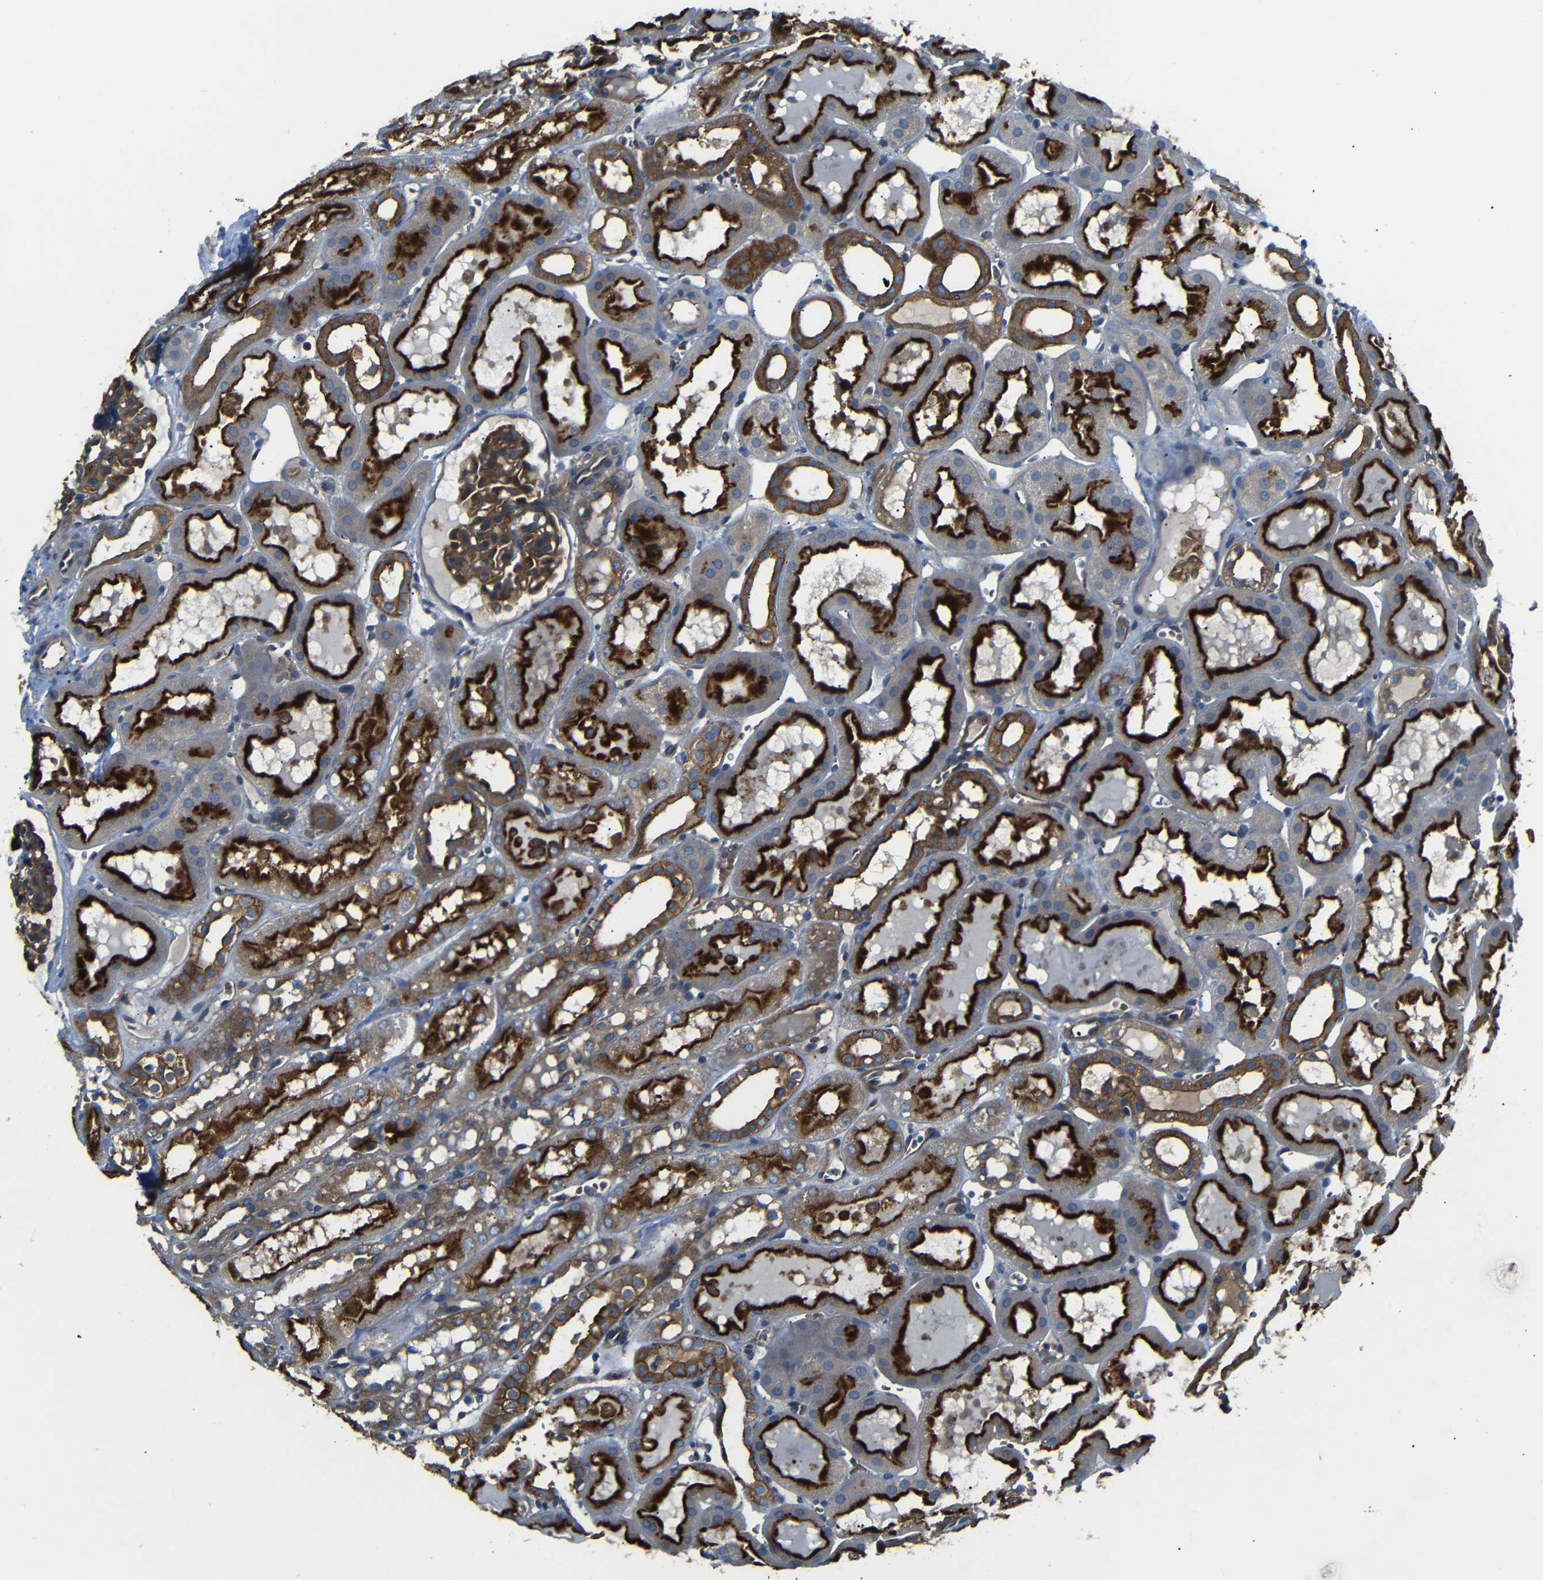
{"staining": {"intensity": "strong", "quantity": ">75%", "location": "cytoplasmic/membranous"}, "tissue": "kidney", "cell_type": "Cells in glomeruli", "image_type": "normal", "snomed": [{"axis": "morphology", "description": "Normal tissue, NOS"}, {"axis": "topography", "description": "Kidney"}, {"axis": "topography", "description": "Urinary bladder"}], "caption": "A micrograph of human kidney stained for a protein reveals strong cytoplasmic/membranous brown staining in cells in glomeruli.", "gene": "MYO1B", "patient": {"sex": "male", "age": 16}}